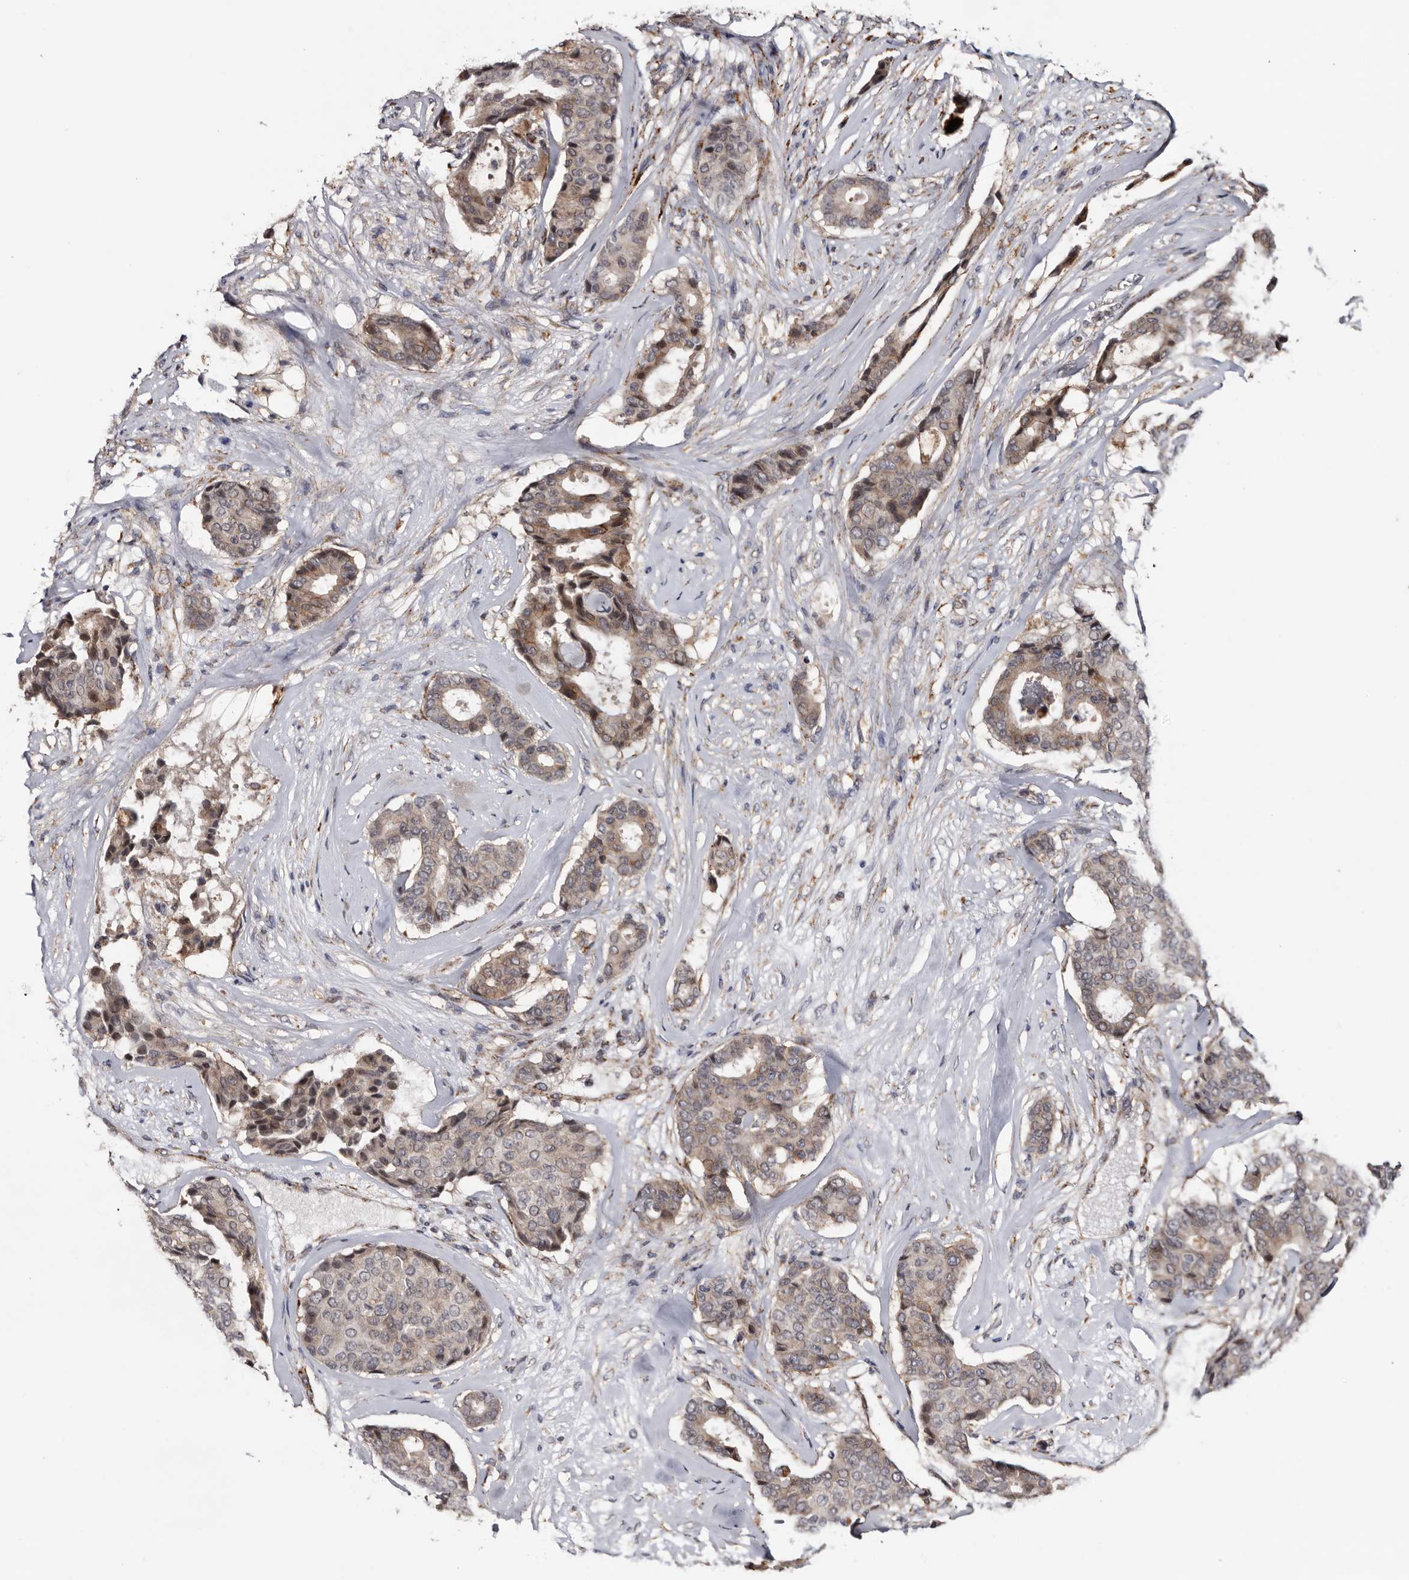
{"staining": {"intensity": "weak", "quantity": "25%-75%", "location": "cytoplasmic/membranous,nuclear"}, "tissue": "breast cancer", "cell_type": "Tumor cells", "image_type": "cancer", "snomed": [{"axis": "morphology", "description": "Duct carcinoma"}, {"axis": "topography", "description": "Breast"}], "caption": "About 25%-75% of tumor cells in human breast invasive ductal carcinoma reveal weak cytoplasmic/membranous and nuclear protein expression as visualized by brown immunohistochemical staining.", "gene": "ARMCX2", "patient": {"sex": "female", "age": 75}}